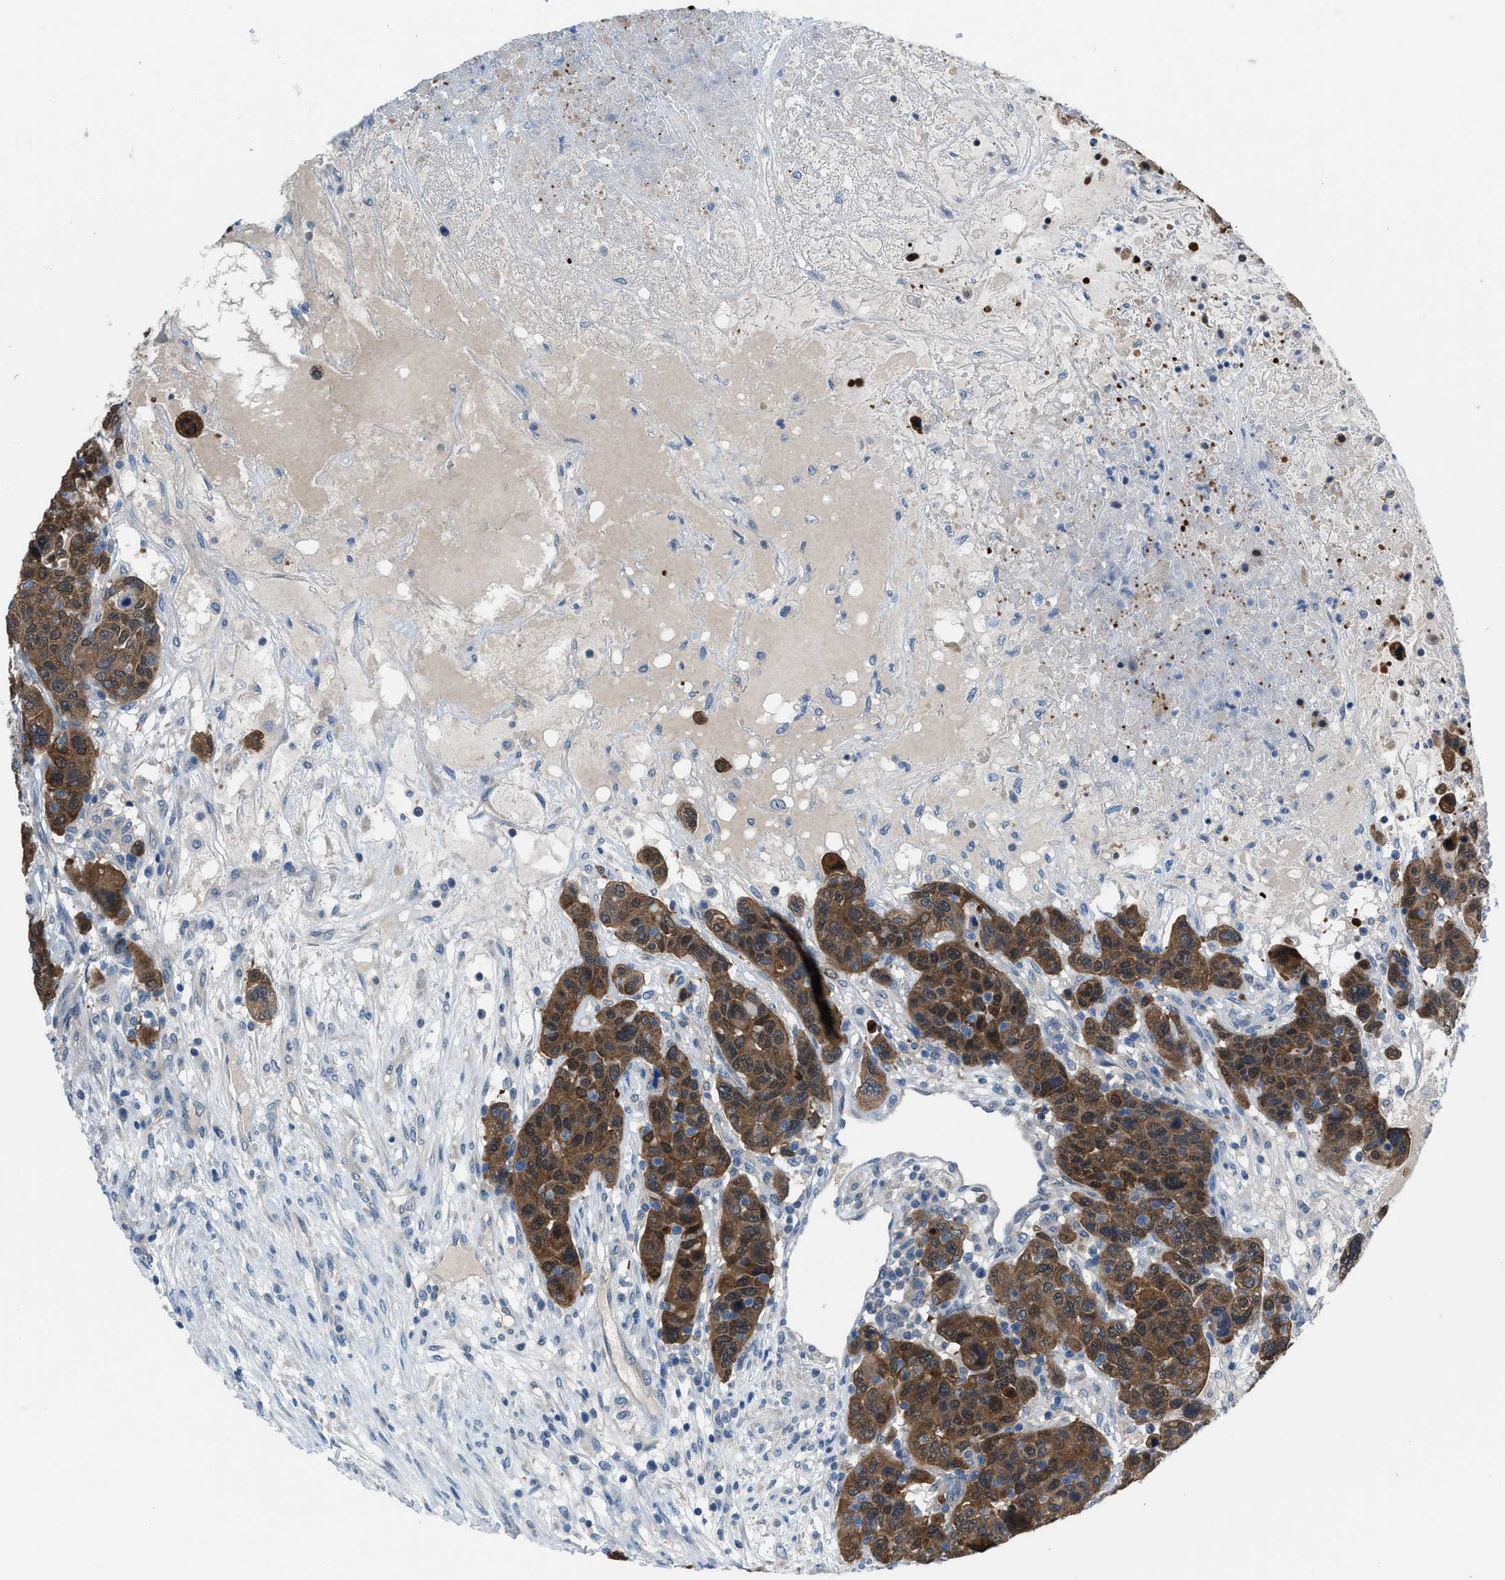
{"staining": {"intensity": "moderate", "quantity": ">75%", "location": "cytoplasmic/membranous"}, "tissue": "breast cancer", "cell_type": "Tumor cells", "image_type": "cancer", "snomed": [{"axis": "morphology", "description": "Duct carcinoma"}, {"axis": "topography", "description": "Breast"}], "caption": "Moderate cytoplasmic/membranous expression for a protein is seen in approximately >75% of tumor cells of breast cancer (infiltrating ductal carcinoma) using IHC.", "gene": "NUDT5", "patient": {"sex": "female", "age": 37}}